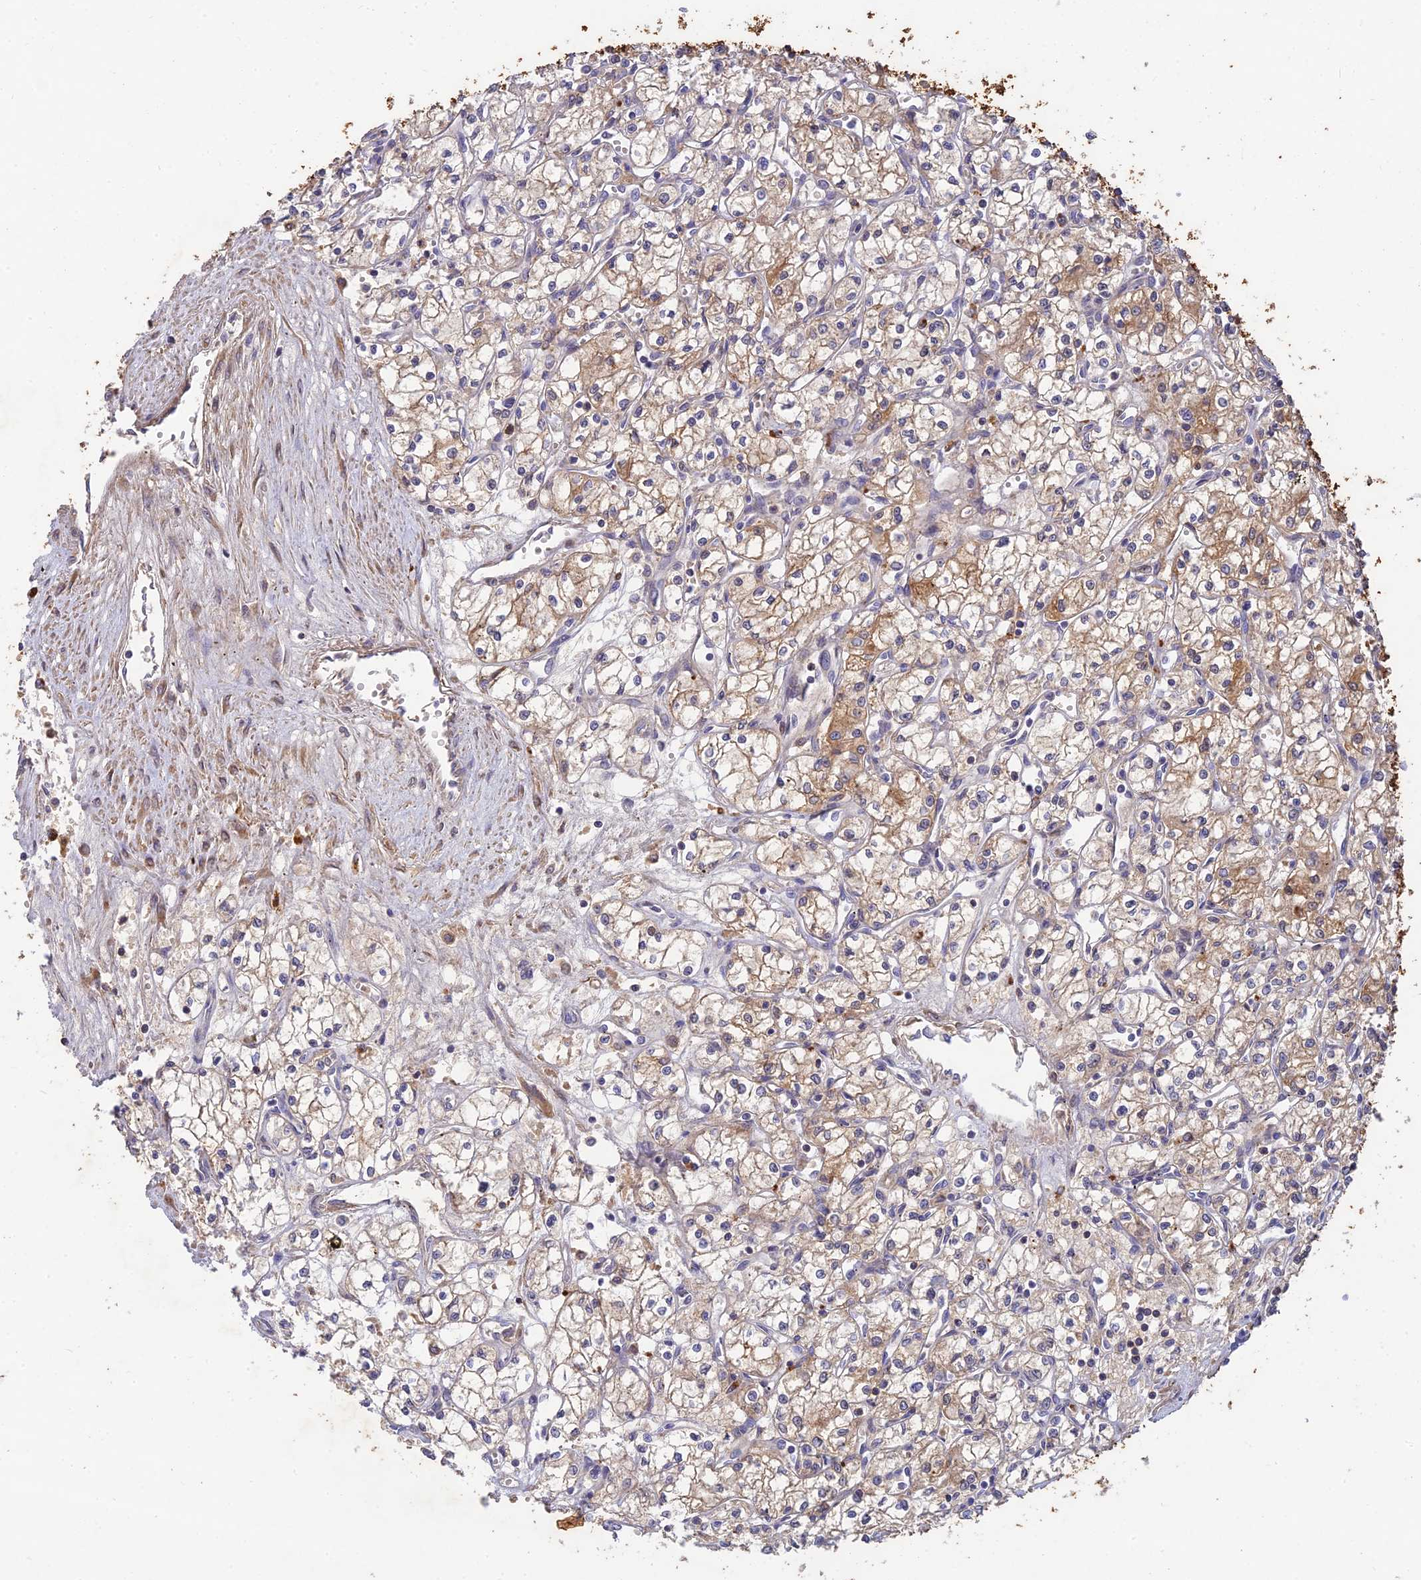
{"staining": {"intensity": "moderate", "quantity": ">75%", "location": "cytoplasmic/membranous"}, "tissue": "renal cancer", "cell_type": "Tumor cells", "image_type": "cancer", "snomed": [{"axis": "morphology", "description": "Adenocarcinoma, NOS"}, {"axis": "topography", "description": "Kidney"}], "caption": "IHC (DAB (3,3'-diaminobenzidine)) staining of renal cancer (adenocarcinoma) shows moderate cytoplasmic/membranous protein staining in approximately >75% of tumor cells. The staining was performed using DAB (3,3'-diaminobenzidine), with brown indicating positive protein expression. Nuclei are stained blue with hematoxylin.", "gene": "ACSM5", "patient": {"sex": "male", "age": 59}}